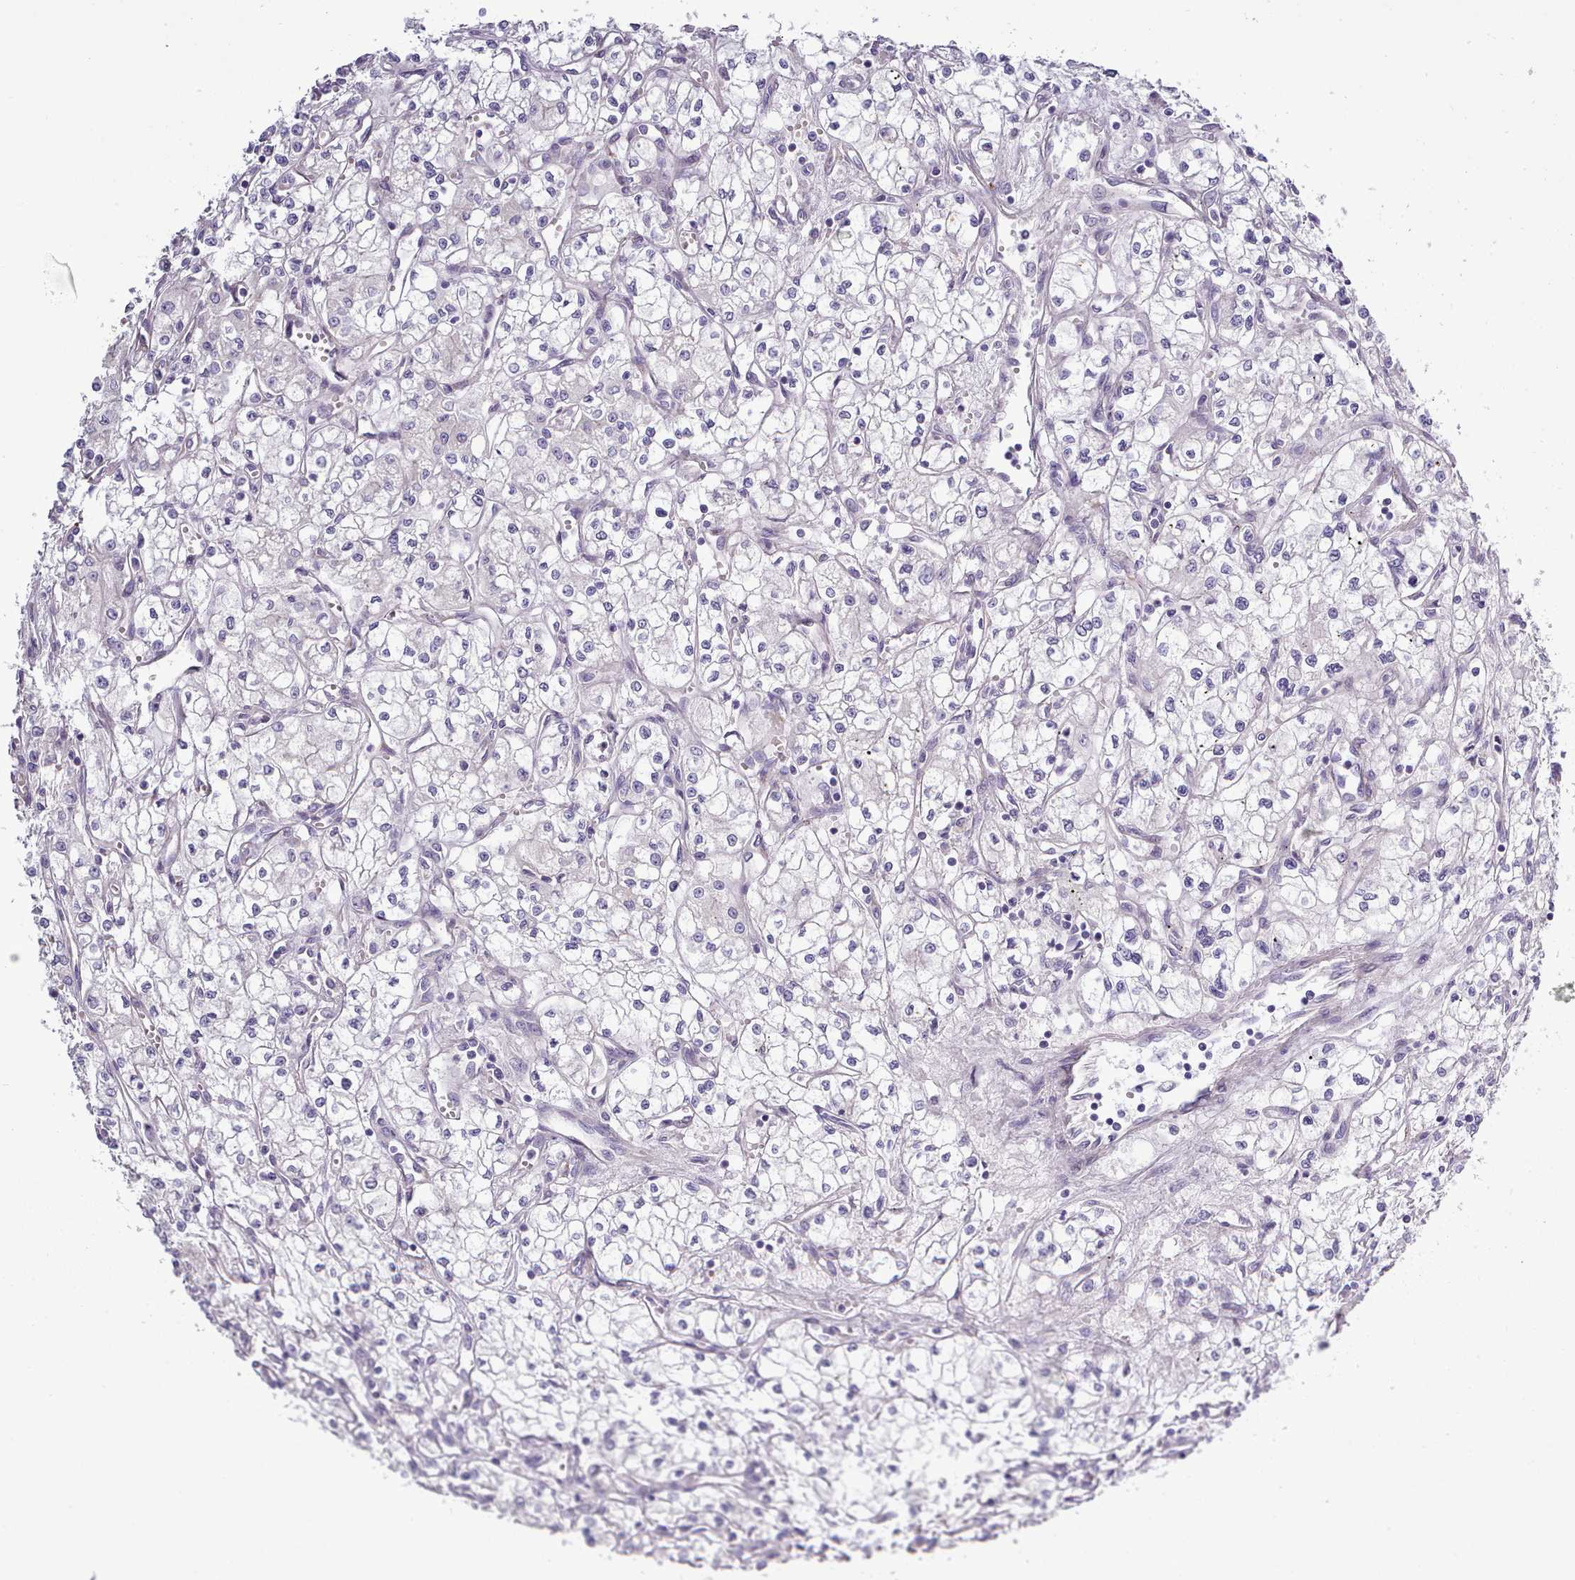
{"staining": {"intensity": "negative", "quantity": "none", "location": "none"}, "tissue": "renal cancer", "cell_type": "Tumor cells", "image_type": "cancer", "snomed": [{"axis": "morphology", "description": "Adenocarcinoma, NOS"}, {"axis": "topography", "description": "Kidney"}], "caption": "The IHC micrograph has no significant expression in tumor cells of renal cancer tissue.", "gene": "SETX", "patient": {"sex": "male", "age": 59}}